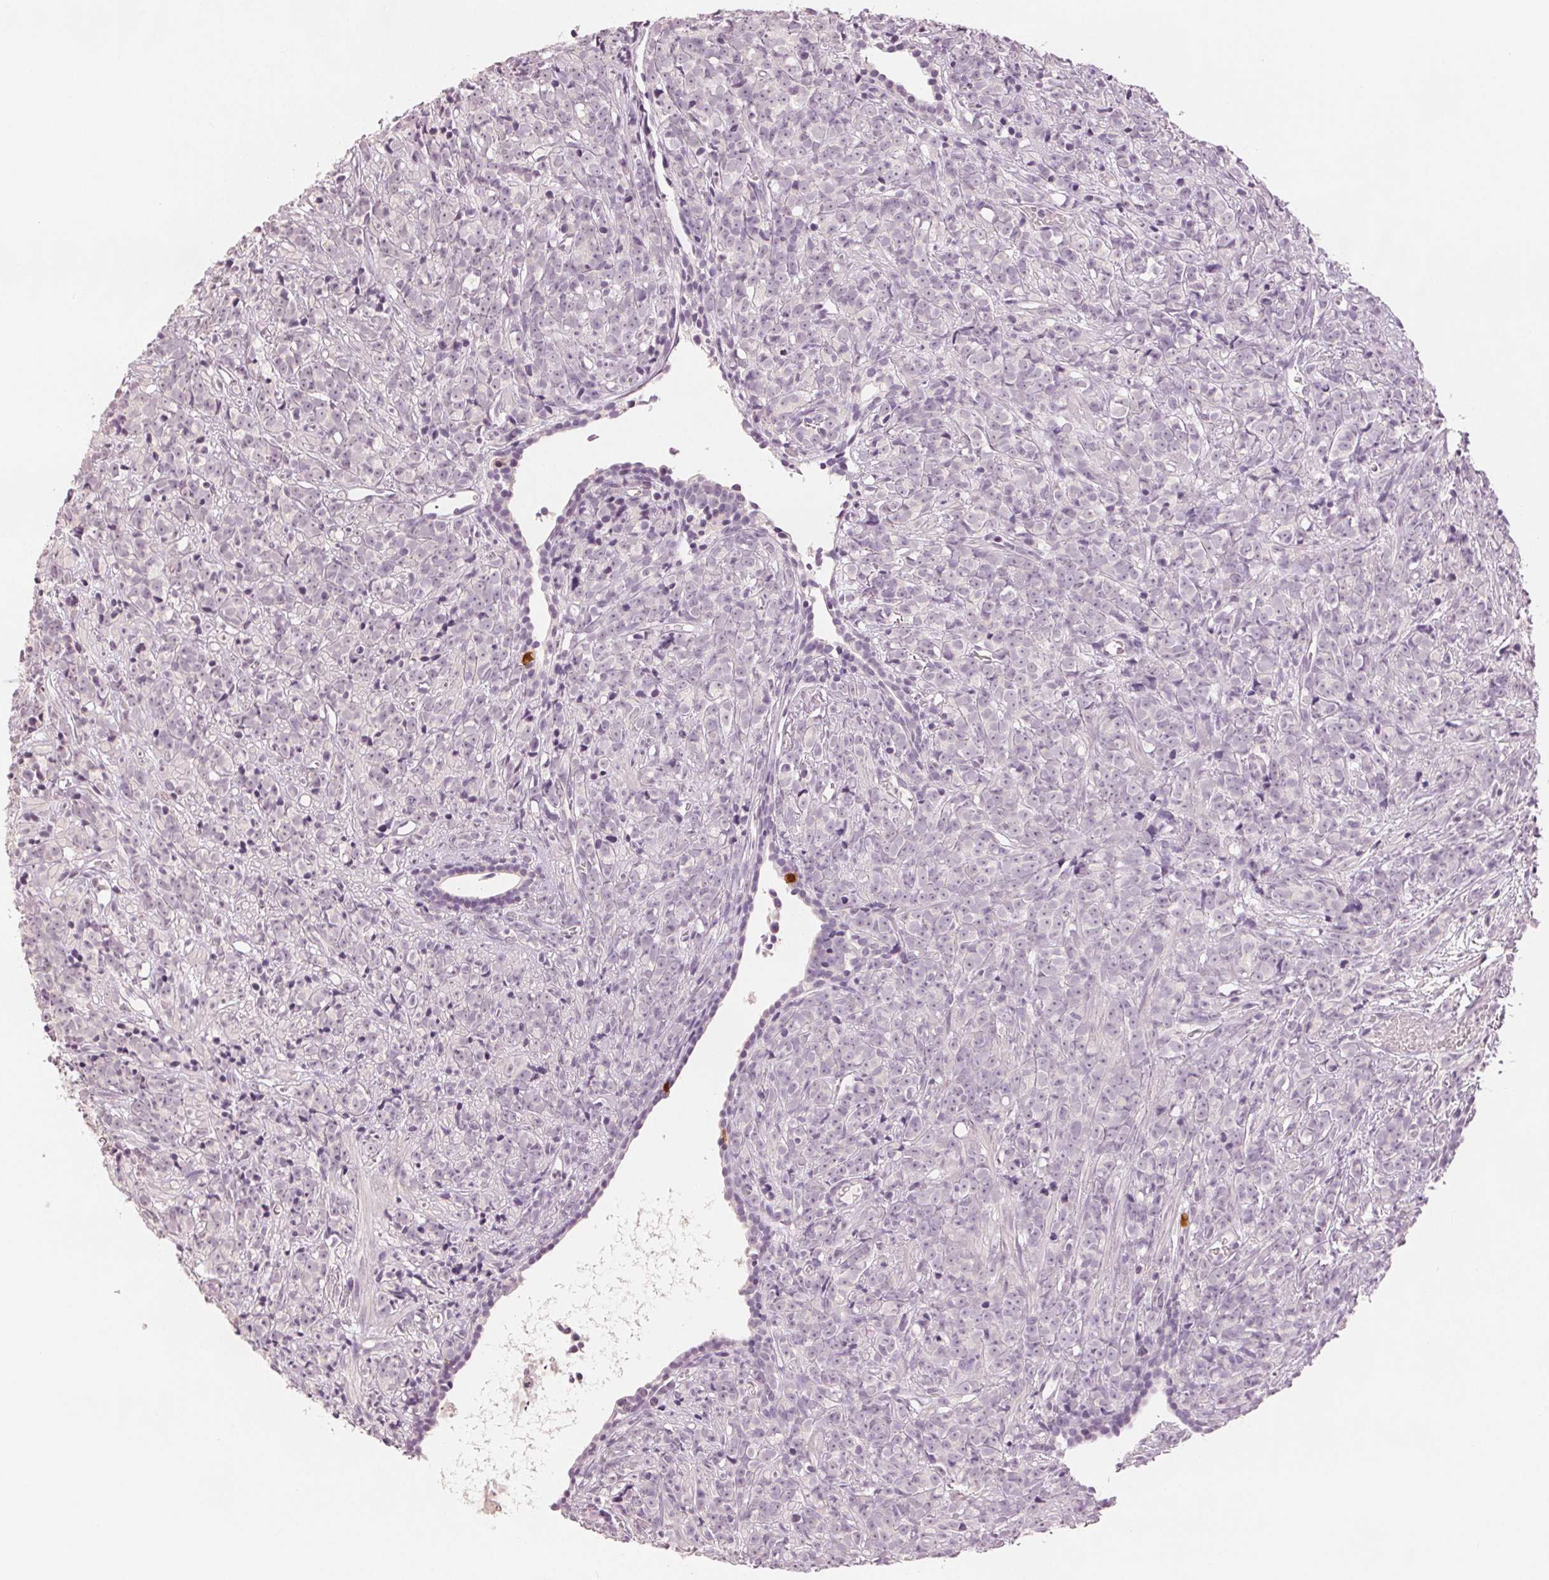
{"staining": {"intensity": "negative", "quantity": "none", "location": "none"}, "tissue": "prostate cancer", "cell_type": "Tumor cells", "image_type": "cancer", "snomed": [{"axis": "morphology", "description": "Adenocarcinoma, High grade"}, {"axis": "topography", "description": "Prostate"}], "caption": "Immunohistochemistry image of adenocarcinoma (high-grade) (prostate) stained for a protein (brown), which shows no positivity in tumor cells. Brightfield microscopy of immunohistochemistry (IHC) stained with DAB (3,3'-diaminobenzidine) (brown) and hematoxylin (blue), captured at high magnification.", "gene": "SCGN", "patient": {"sex": "male", "age": 81}}